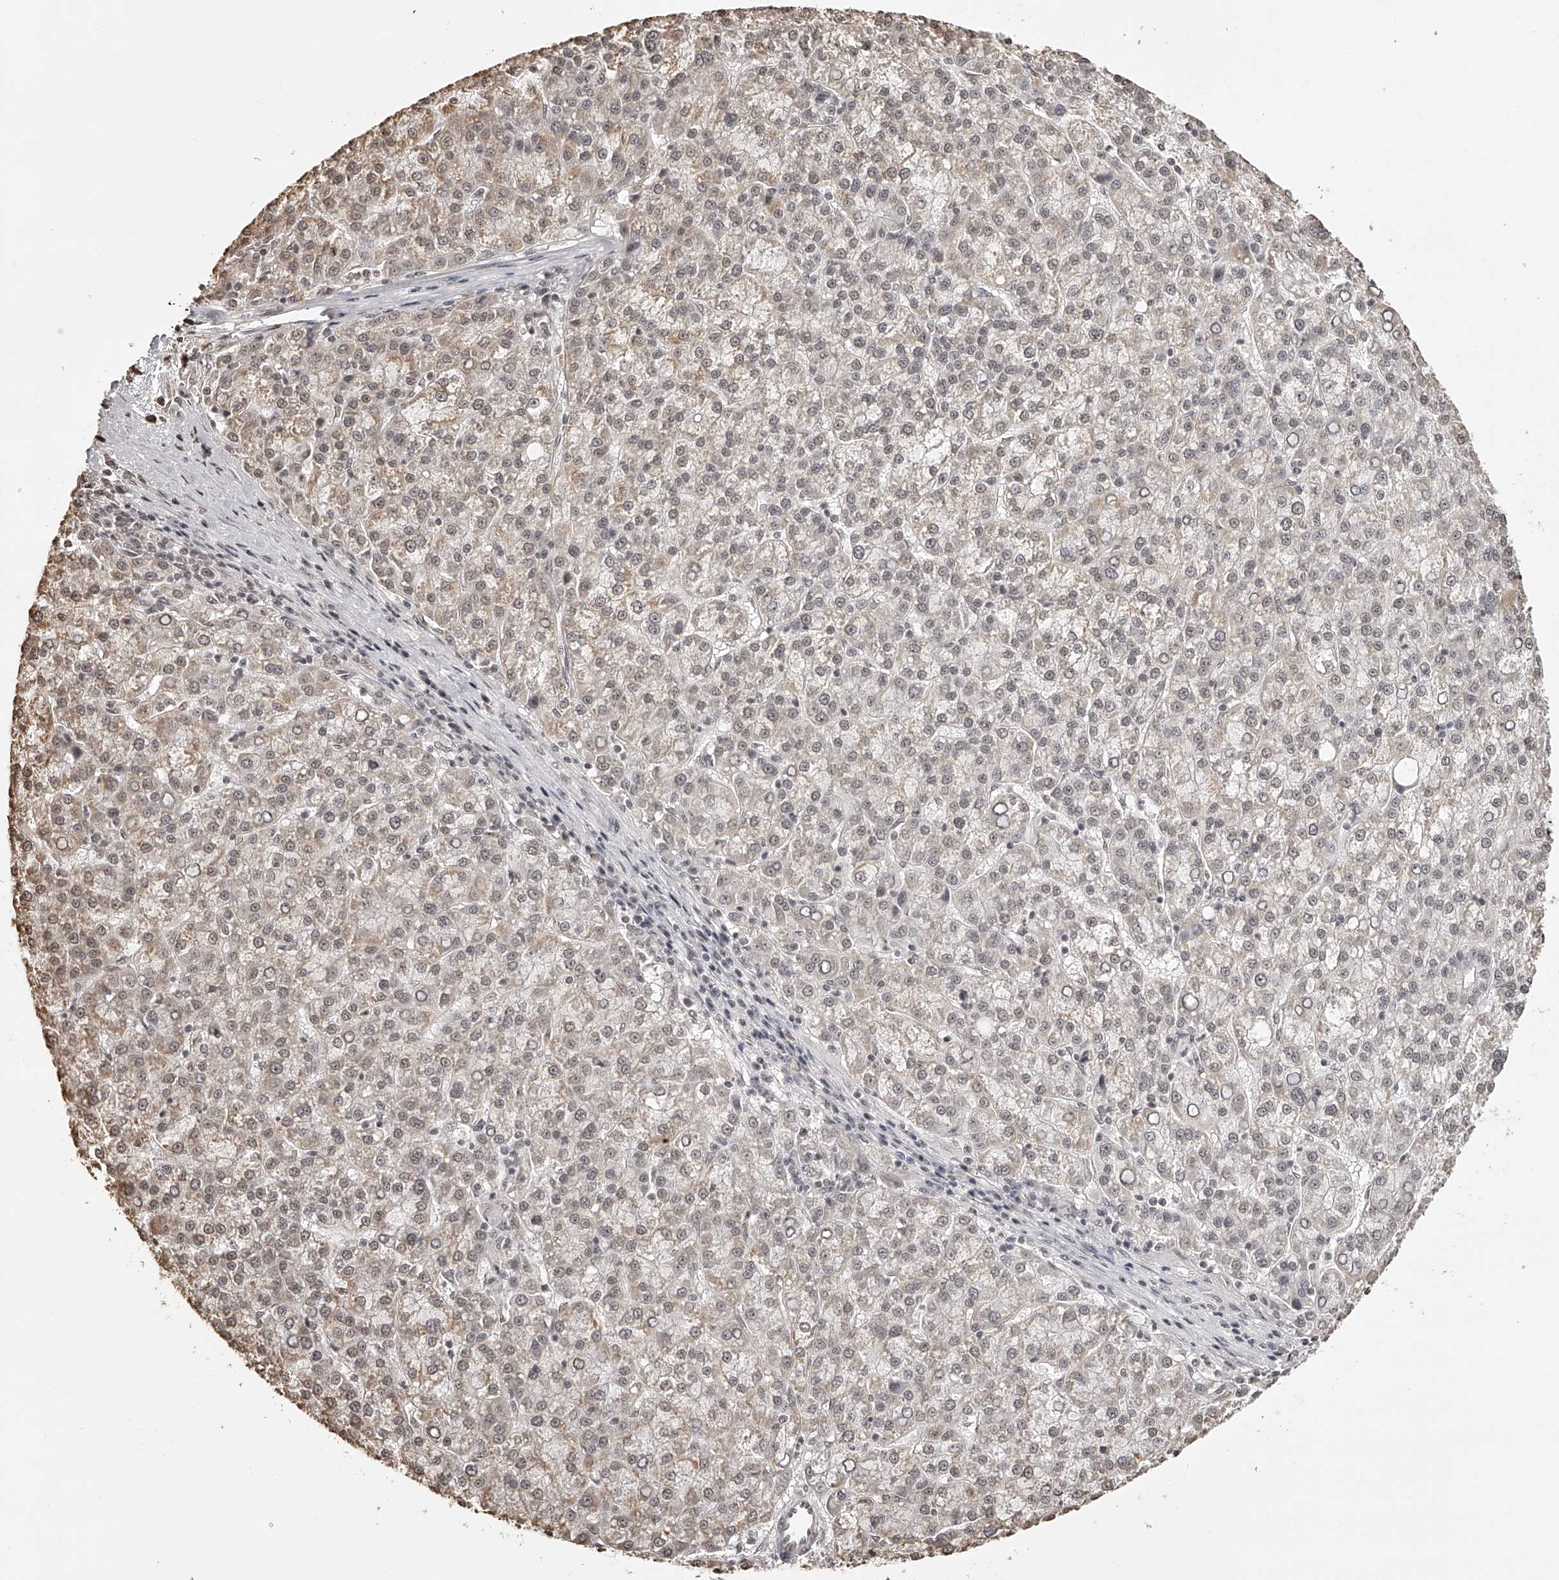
{"staining": {"intensity": "weak", "quantity": ">75%", "location": "nuclear"}, "tissue": "liver cancer", "cell_type": "Tumor cells", "image_type": "cancer", "snomed": [{"axis": "morphology", "description": "Carcinoma, Hepatocellular, NOS"}, {"axis": "topography", "description": "Liver"}], "caption": "This image displays immunohistochemistry staining of human liver hepatocellular carcinoma, with low weak nuclear expression in about >75% of tumor cells.", "gene": "ZNF503", "patient": {"sex": "female", "age": 58}}